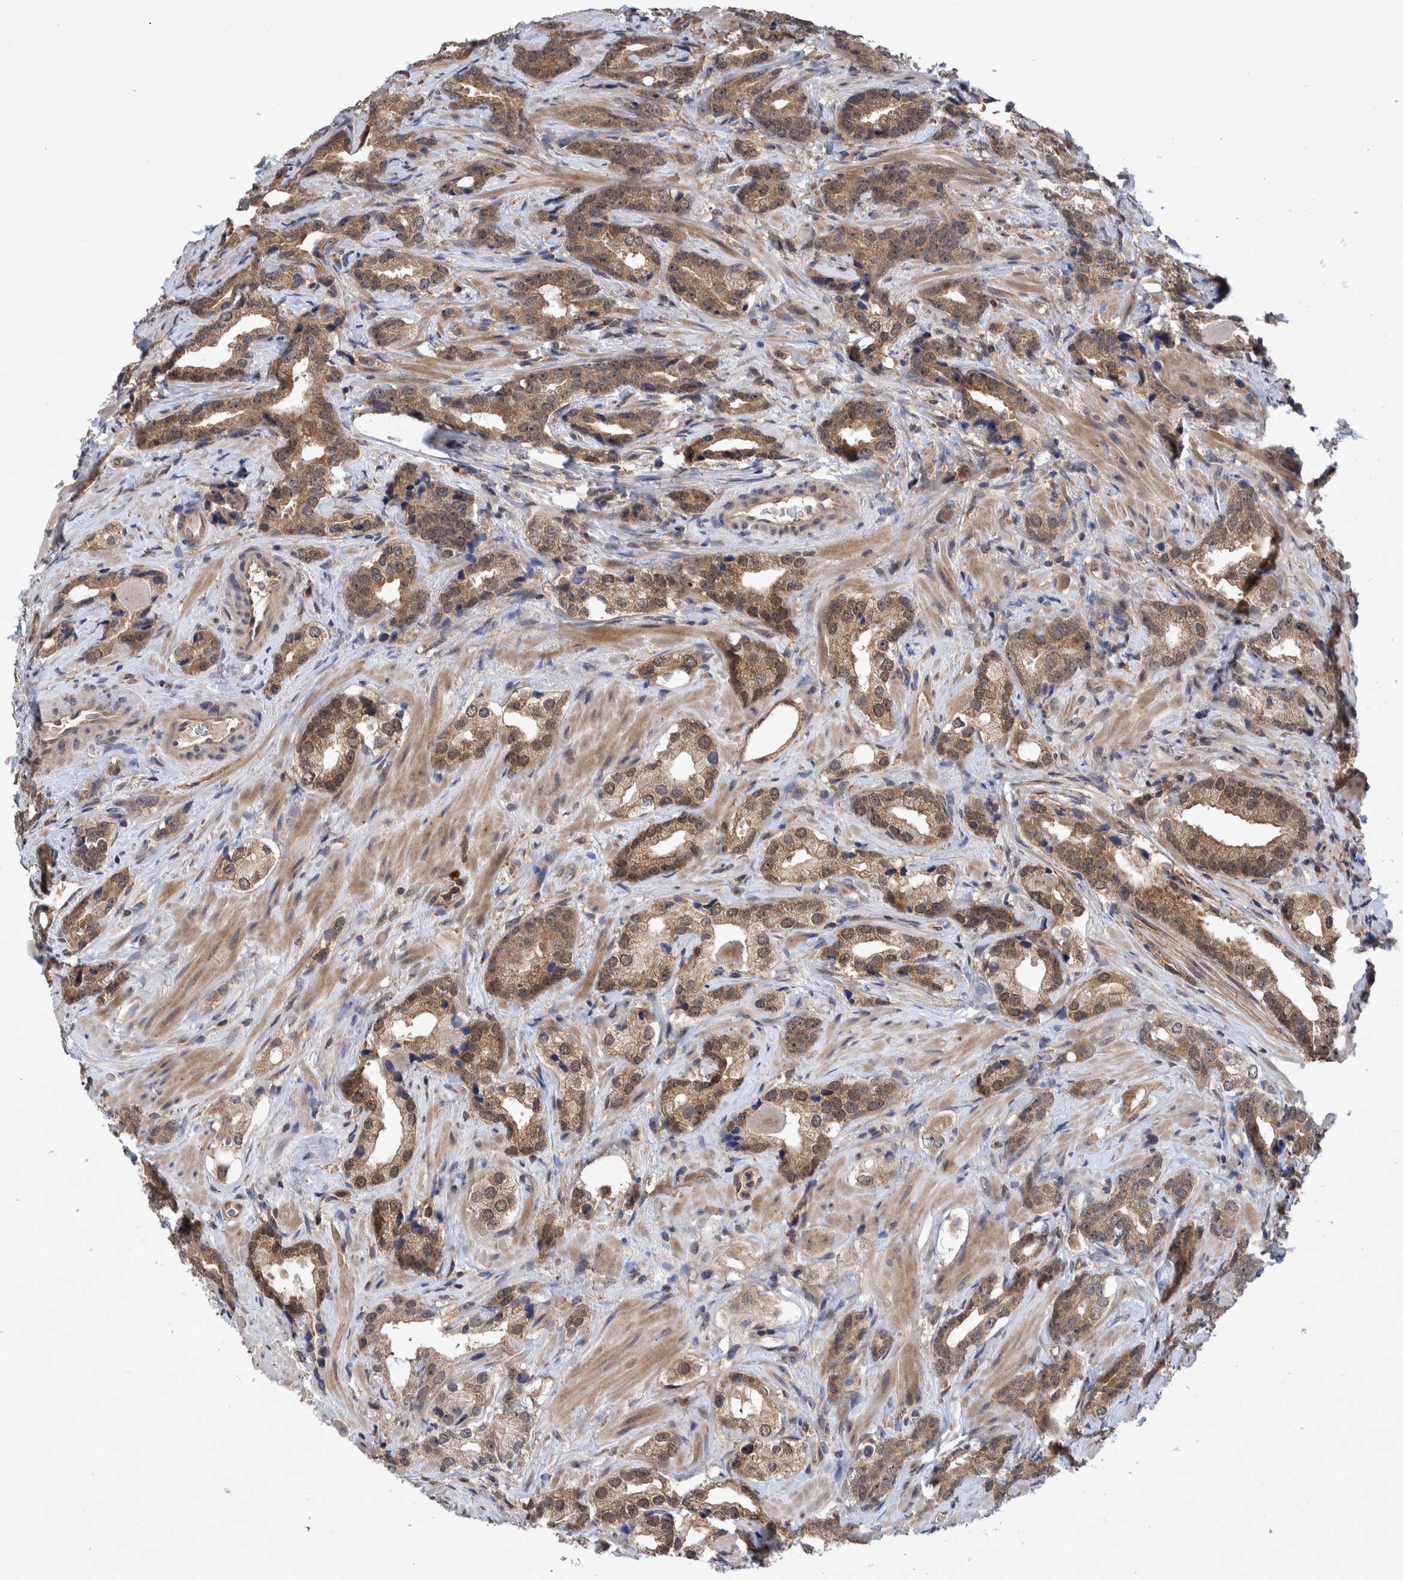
{"staining": {"intensity": "moderate", "quantity": ">75%", "location": "cytoplasmic/membranous"}, "tissue": "prostate cancer", "cell_type": "Tumor cells", "image_type": "cancer", "snomed": [{"axis": "morphology", "description": "Adenocarcinoma, High grade"}, {"axis": "topography", "description": "Prostate"}], "caption": "This image displays high-grade adenocarcinoma (prostate) stained with immunohistochemistry (IHC) to label a protein in brown. The cytoplasmic/membranous of tumor cells show moderate positivity for the protein. Nuclei are counter-stained blue.", "gene": "PLPBP", "patient": {"sex": "male", "age": 63}}